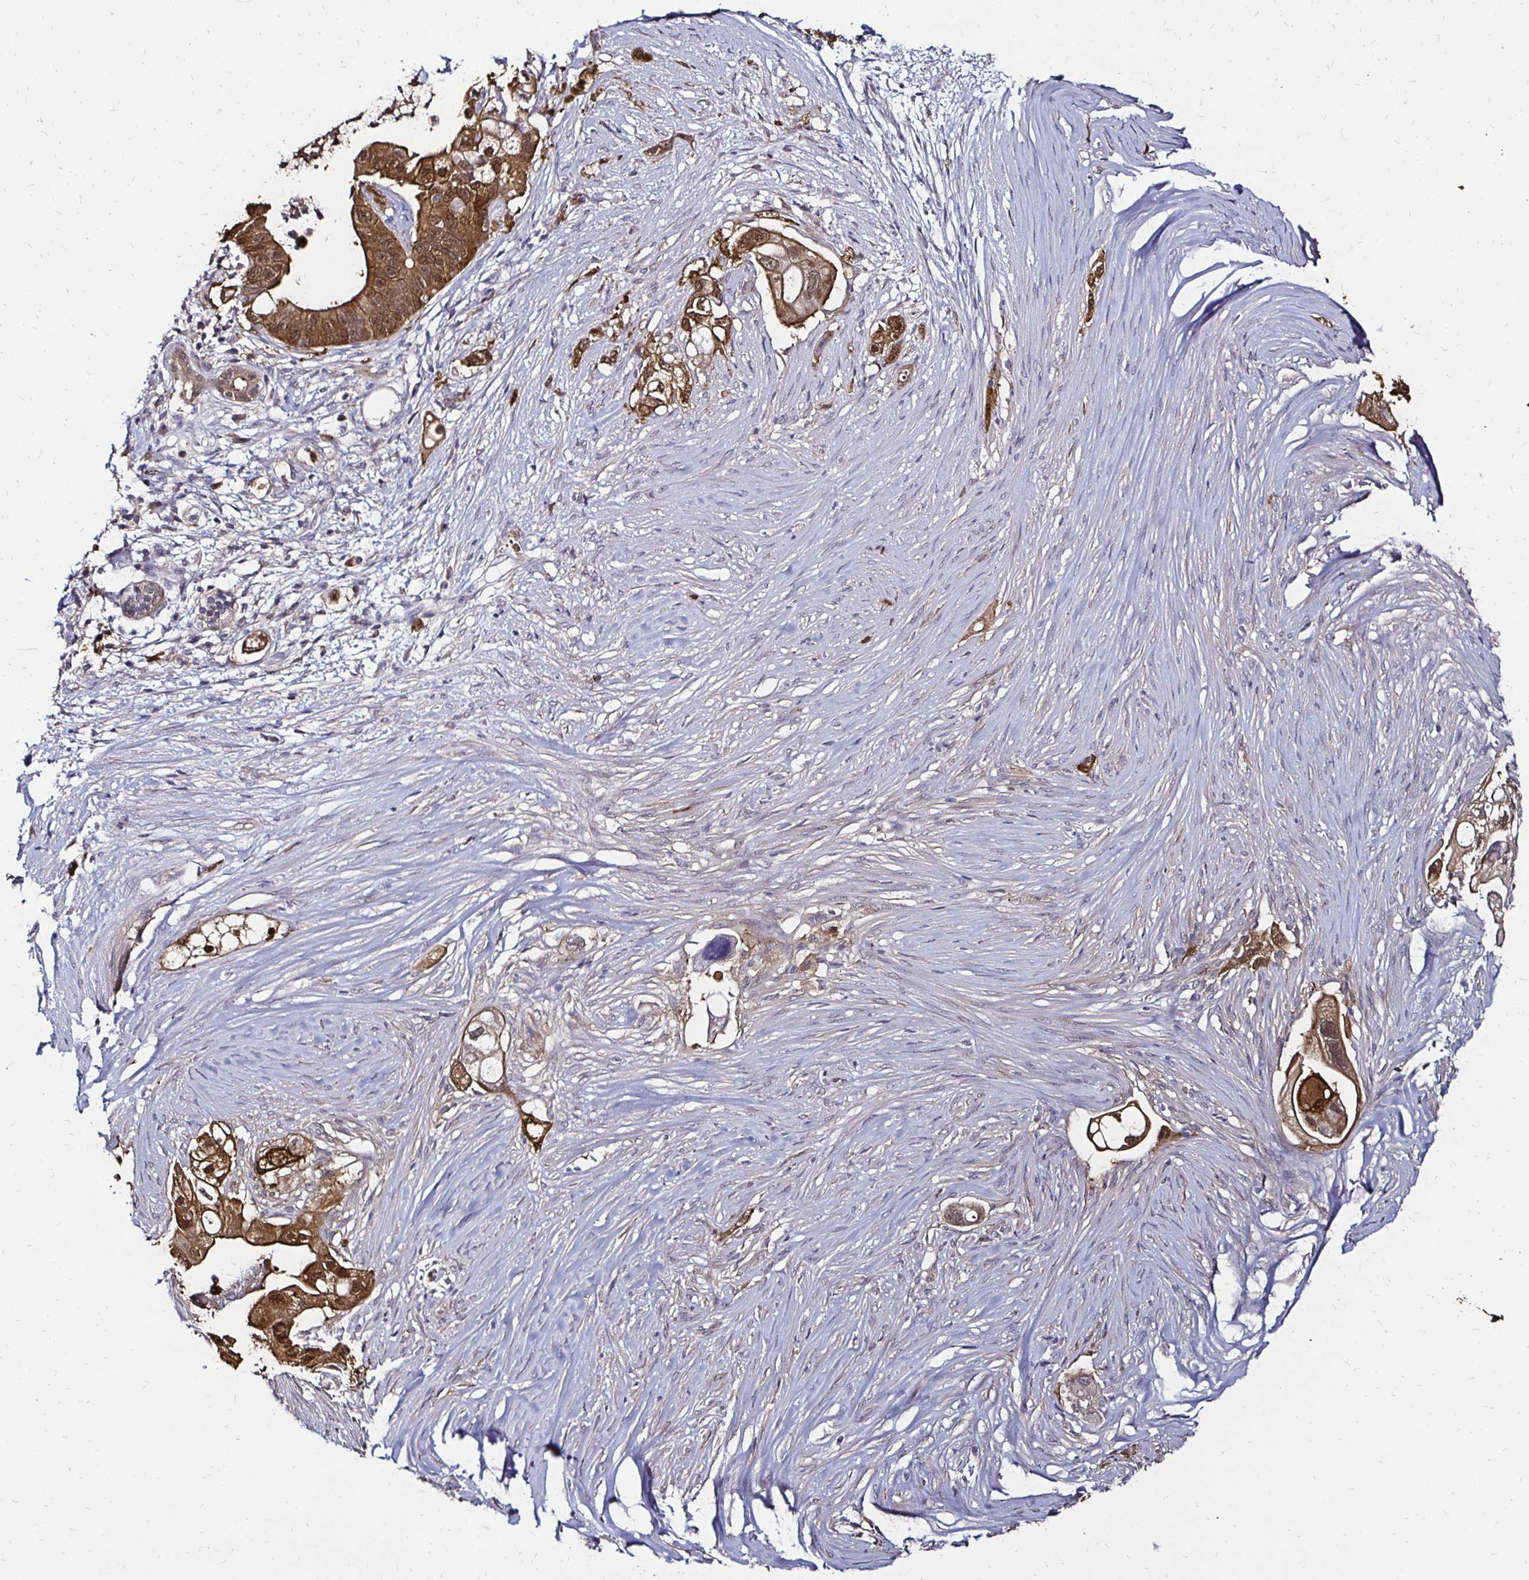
{"staining": {"intensity": "moderate", "quantity": ">75%", "location": "cytoplasmic/membranous,nuclear"}, "tissue": "pancreatic cancer", "cell_type": "Tumor cells", "image_type": "cancer", "snomed": [{"axis": "morphology", "description": "Adenocarcinoma, NOS"}, {"axis": "topography", "description": "Pancreas"}], "caption": "There is medium levels of moderate cytoplasmic/membranous and nuclear staining in tumor cells of pancreatic cancer, as demonstrated by immunohistochemical staining (brown color).", "gene": "TXN", "patient": {"sex": "female", "age": 72}}